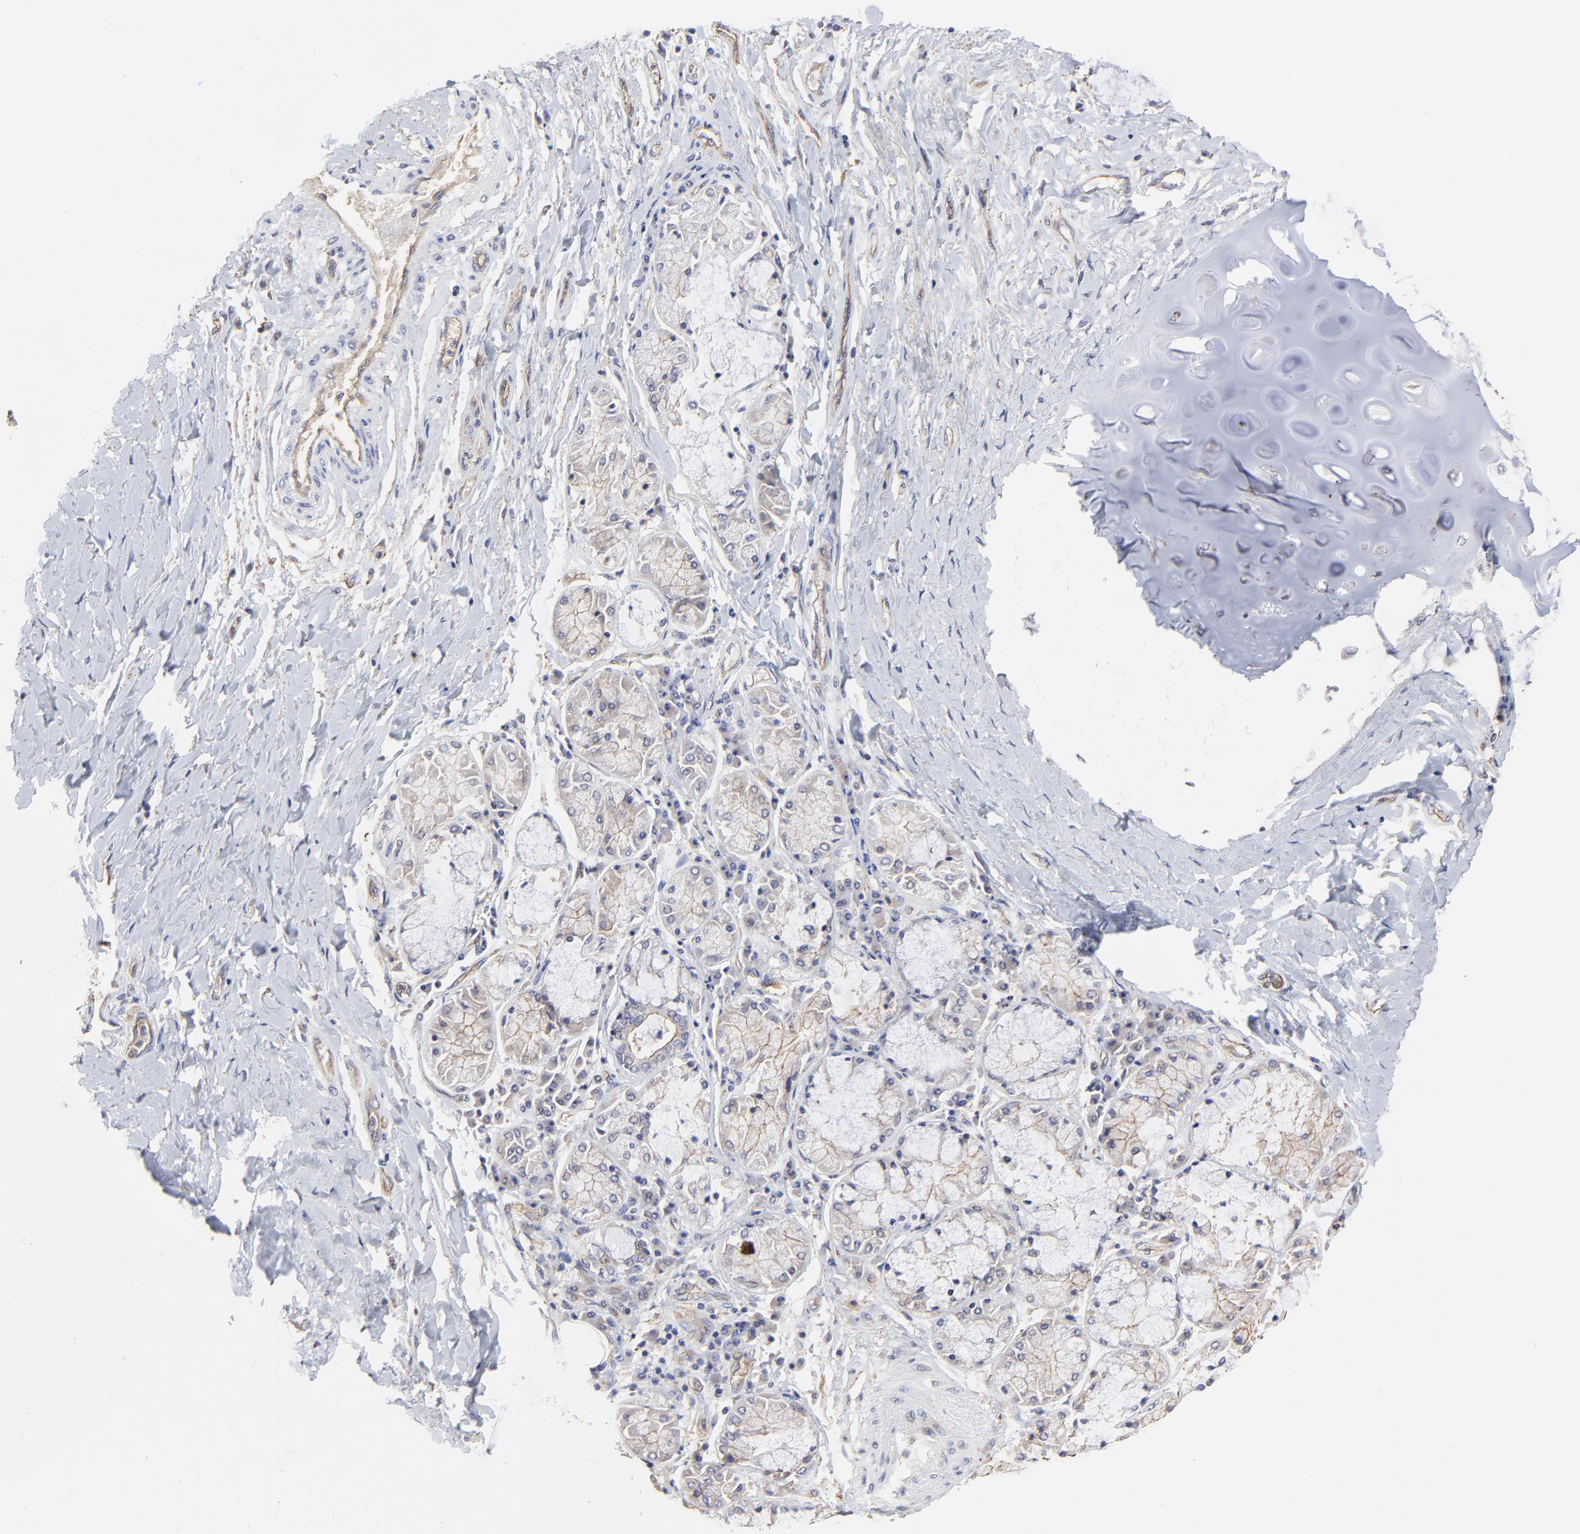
{"staining": {"intensity": "moderate", "quantity": "25%-75%", "location": "cytoplasmic/membranous"}, "tissue": "bronchus", "cell_type": "Respiratory epithelial cells", "image_type": "normal", "snomed": [{"axis": "morphology", "description": "Normal tissue, NOS"}, {"axis": "topography", "description": "Cartilage tissue"}, {"axis": "topography", "description": "Bronchus"}, {"axis": "topography", "description": "Lung"}], "caption": "Immunohistochemical staining of benign bronchus reveals medium levels of moderate cytoplasmic/membranous staining in about 25%-75% of respiratory epithelial cells. Nuclei are stained in blue.", "gene": "ARMT1", "patient": {"sex": "female", "age": 49}}